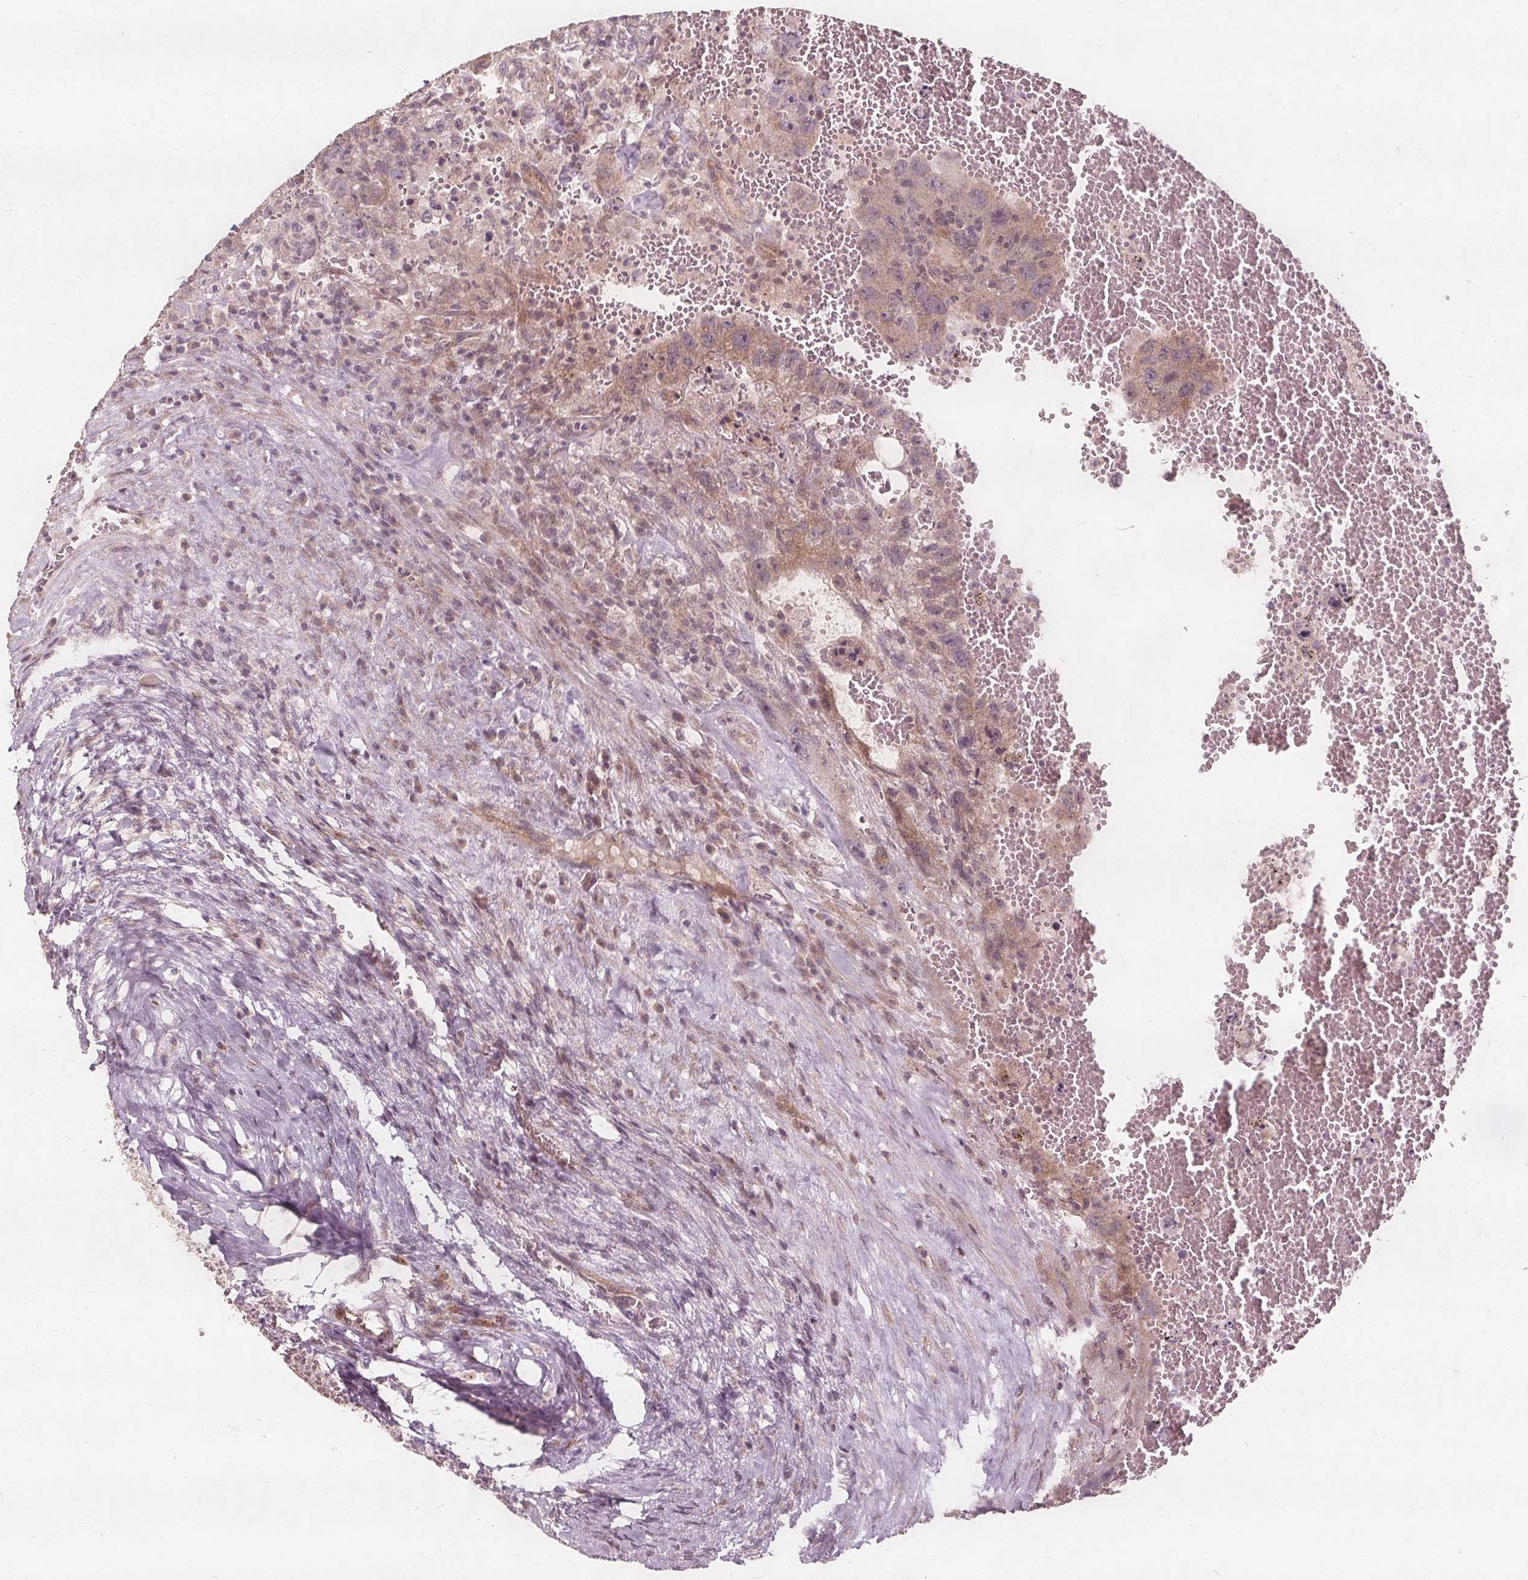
{"staining": {"intensity": "weak", "quantity": "<25%", "location": "cytoplasmic/membranous"}, "tissue": "testis cancer", "cell_type": "Tumor cells", "image_type": "cancer", "snomed": [{"axis": "morphology", "description": "Carcinoma, Embryonal, NOS"}, {"axis": "topography", "description": "Testis"}], "caption": "There is no significant staining in tumor cells of embryonal carcinoma (testis). (DAB (3,3'-diaminobenzidine) IHC with hematoxylin counter stain).", "gene": "PTPRT", "patient": {"sex": "male", "age": 26}}